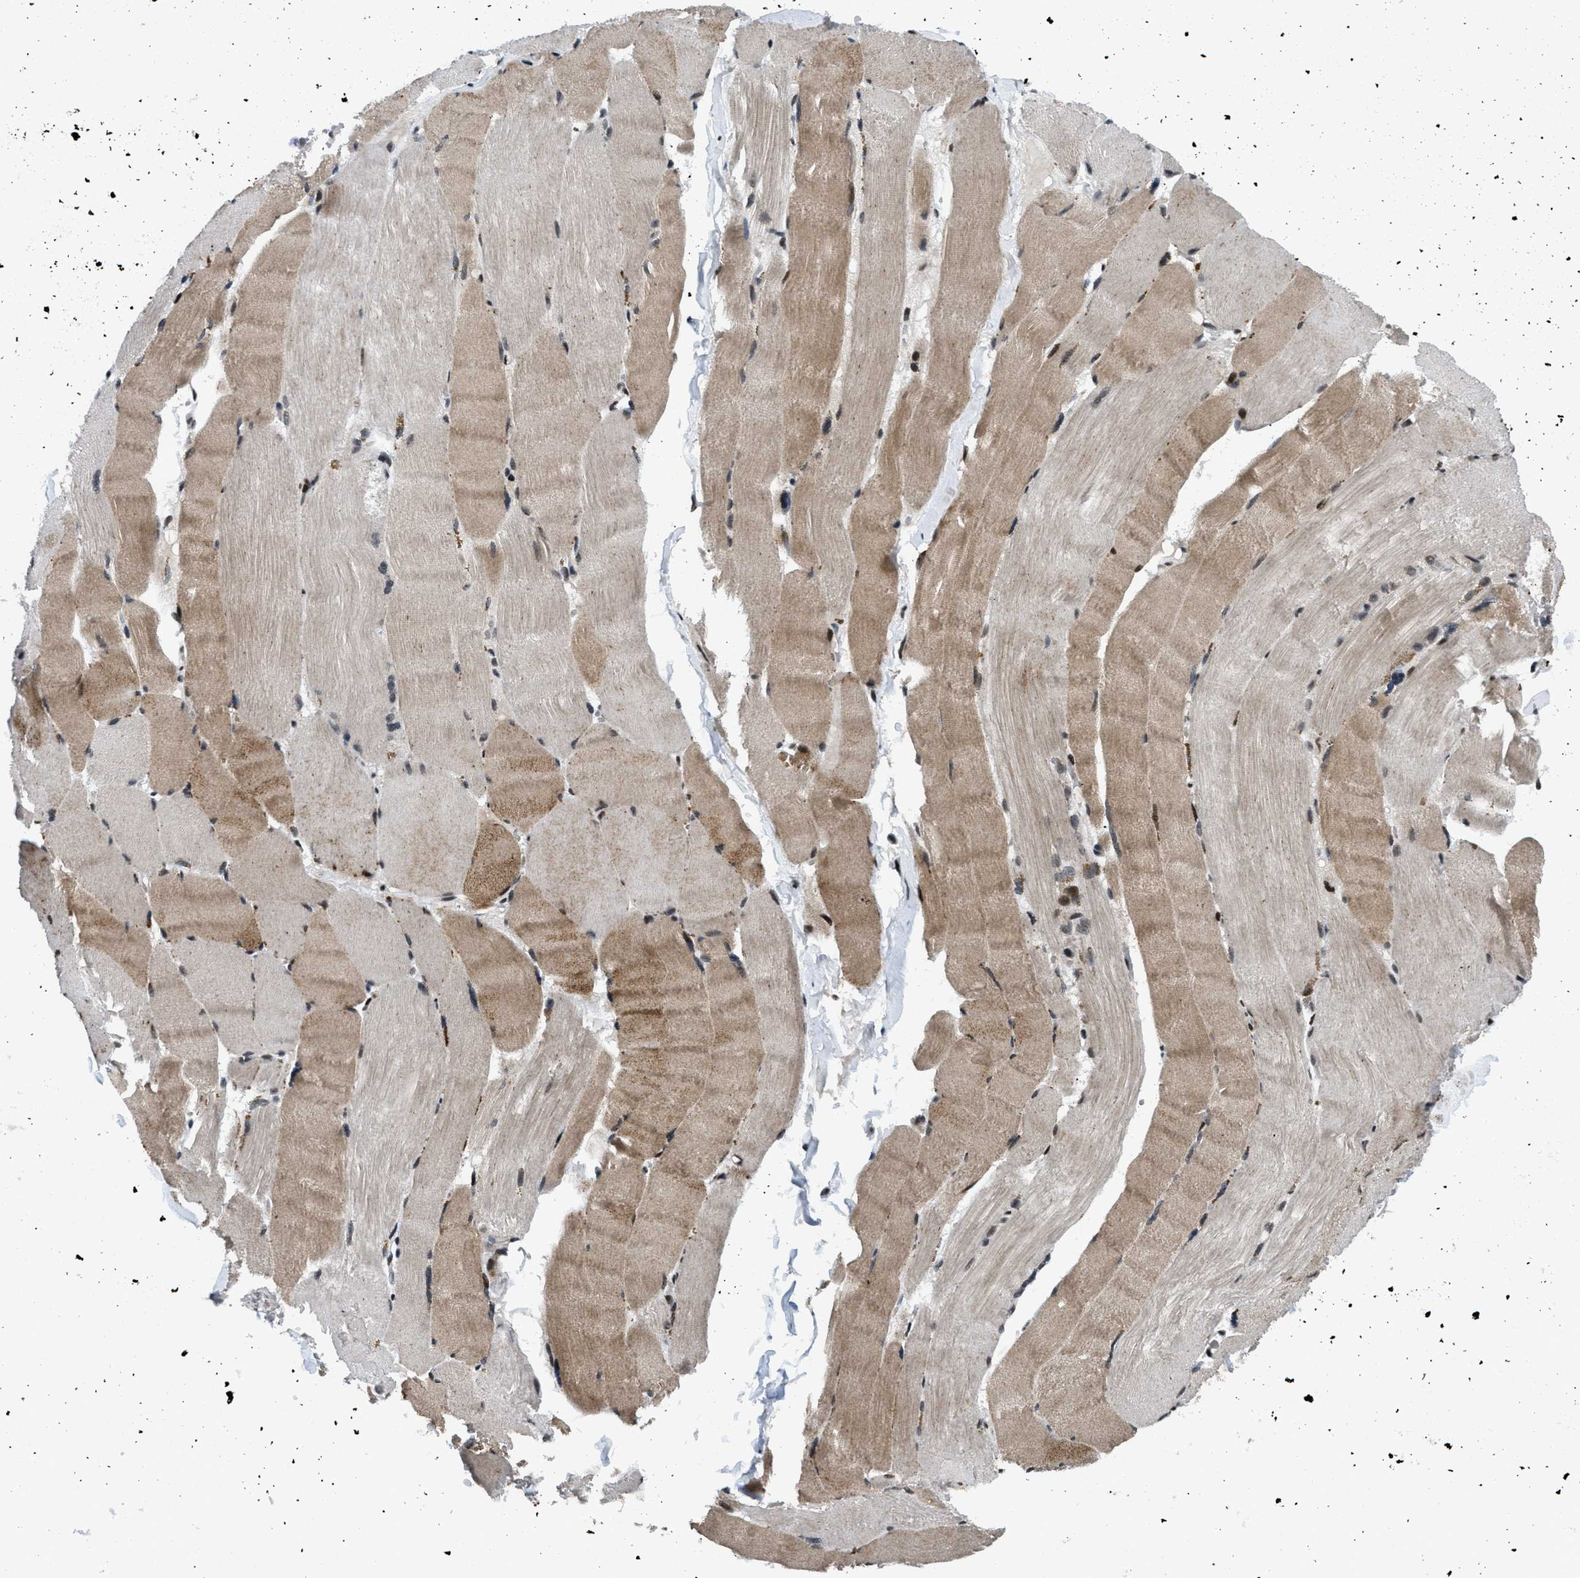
{"staining": {"intensity": "strong", "quantity": ">75%", "location": "cytoplasmic/membranous,nuclear"}, "tissue": "skeletal muscle", "cell_type": "Myocytes", "image_type": "normal", "snomed": [{"axis": "morphology", "description": "Normal tissue, NOS"}, {"axis": "topography", "description": "Skin"}, {"axis": "topography", "description": "Skeletal muscle"}], "caption": "The micrograph demonstrates a brown stain indicating the presence of a protein in the cytoplasmic/membranous,nuclear of myocytes in skeletal muscle. (Stains: DAB in brown, nuclei in blue, Microscopy: brightfield microscopy at high magnification).", "gene": "SMARCB1", "patient": {"sex": "male", "age": 83}}